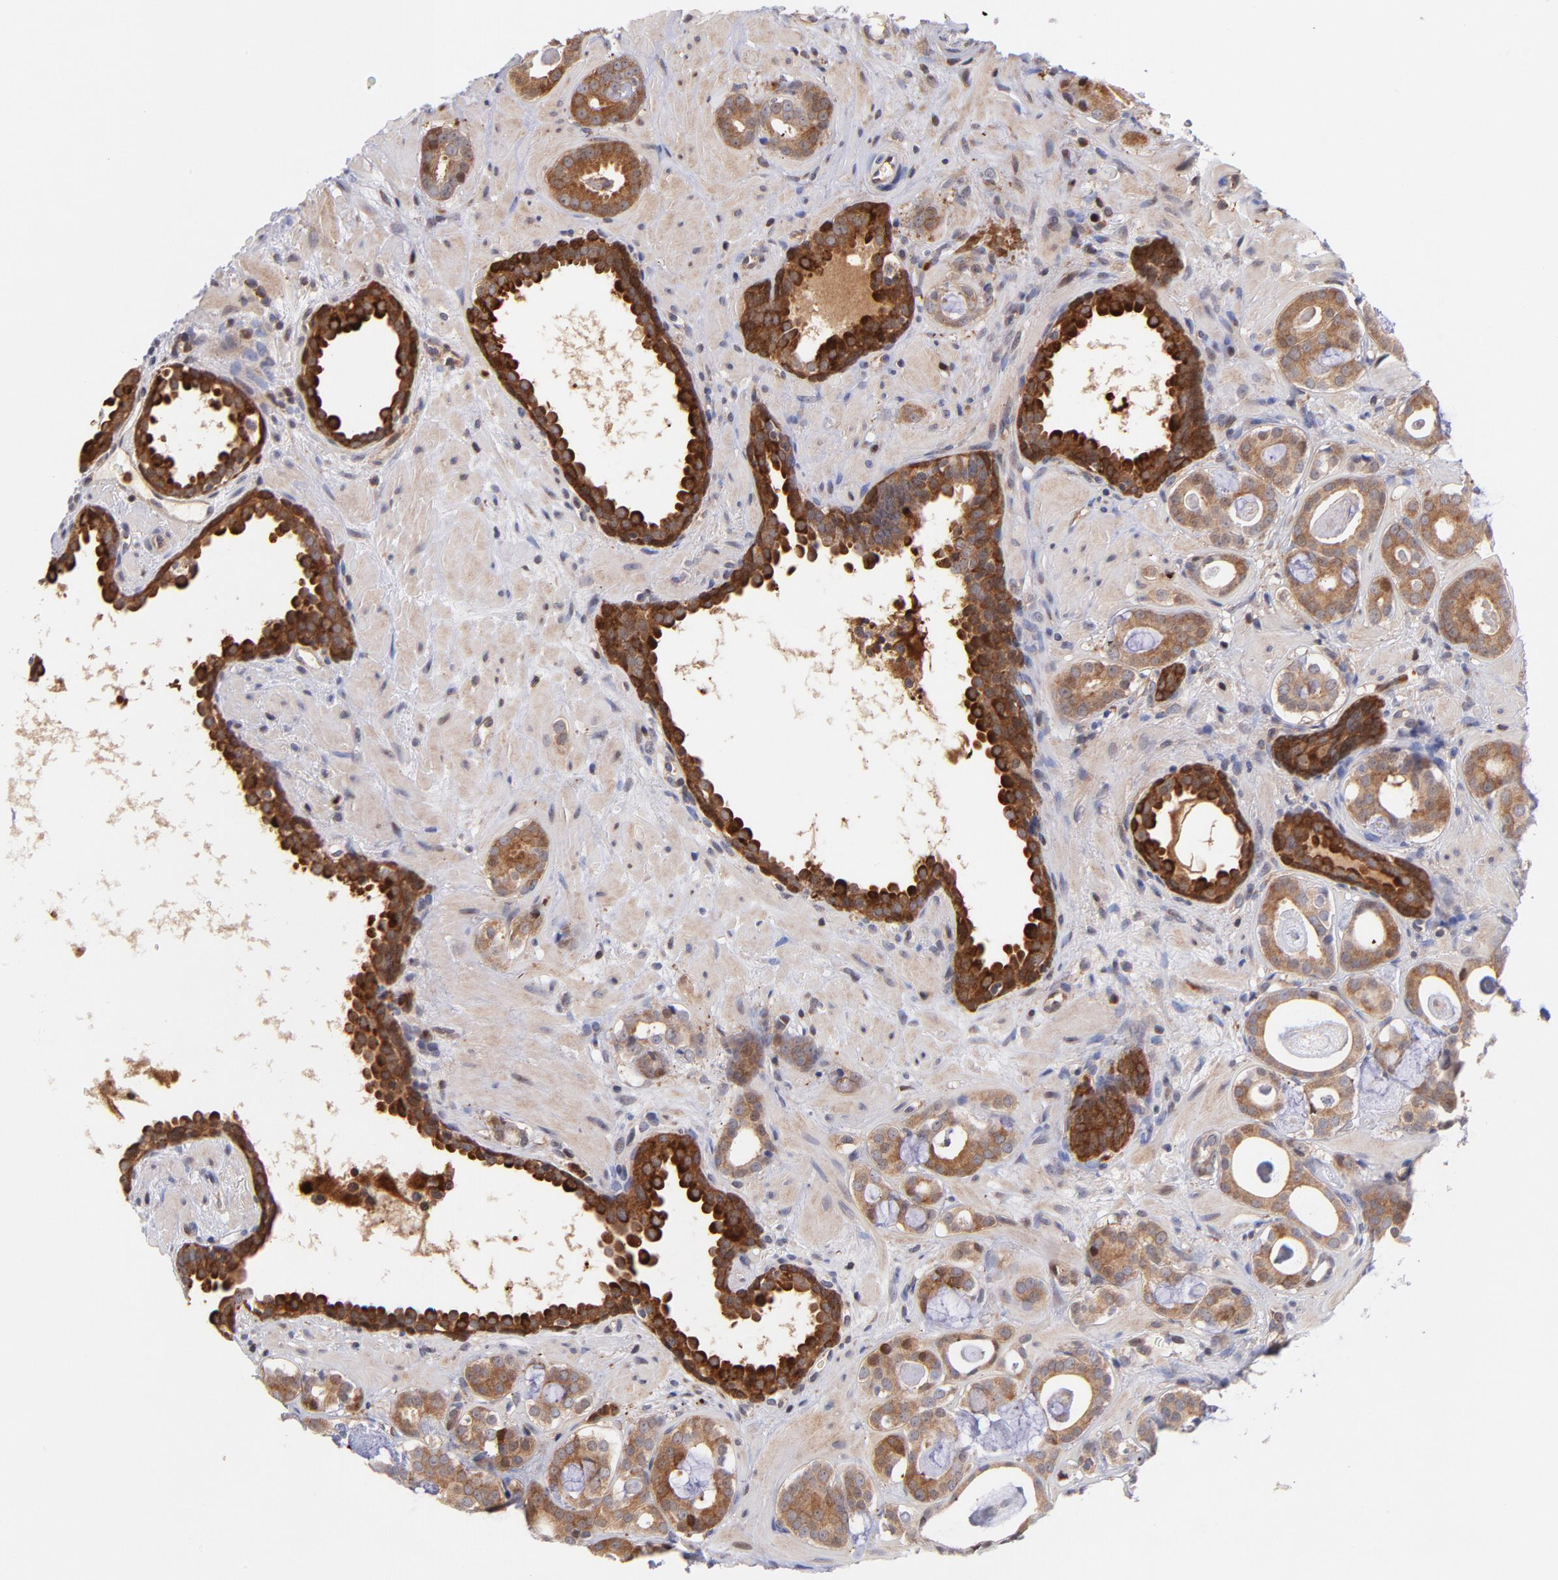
{"staining": {"intensity": "moderate", "quantity": ">75%", "location": "cytoplasmic/membranous,nuclear"}, "tissue": "prostate cancer", "cell_type": "Tumor cells", "image_type": "cancer", "snomed": [{"axis": "morphology", "description": "Adenocarcinoma, Low grade"}, {"axis": "topography", "description": "Prostate"}], "caption": "Protein staining displays moderate cytoplasmic/membranous and nuclear positivity in approximately >75% of tumor cells in prostate adenocarcinoma (low-grade).", "gene": "YWHAB", "patient": {"sex": "male", "age": 57}}